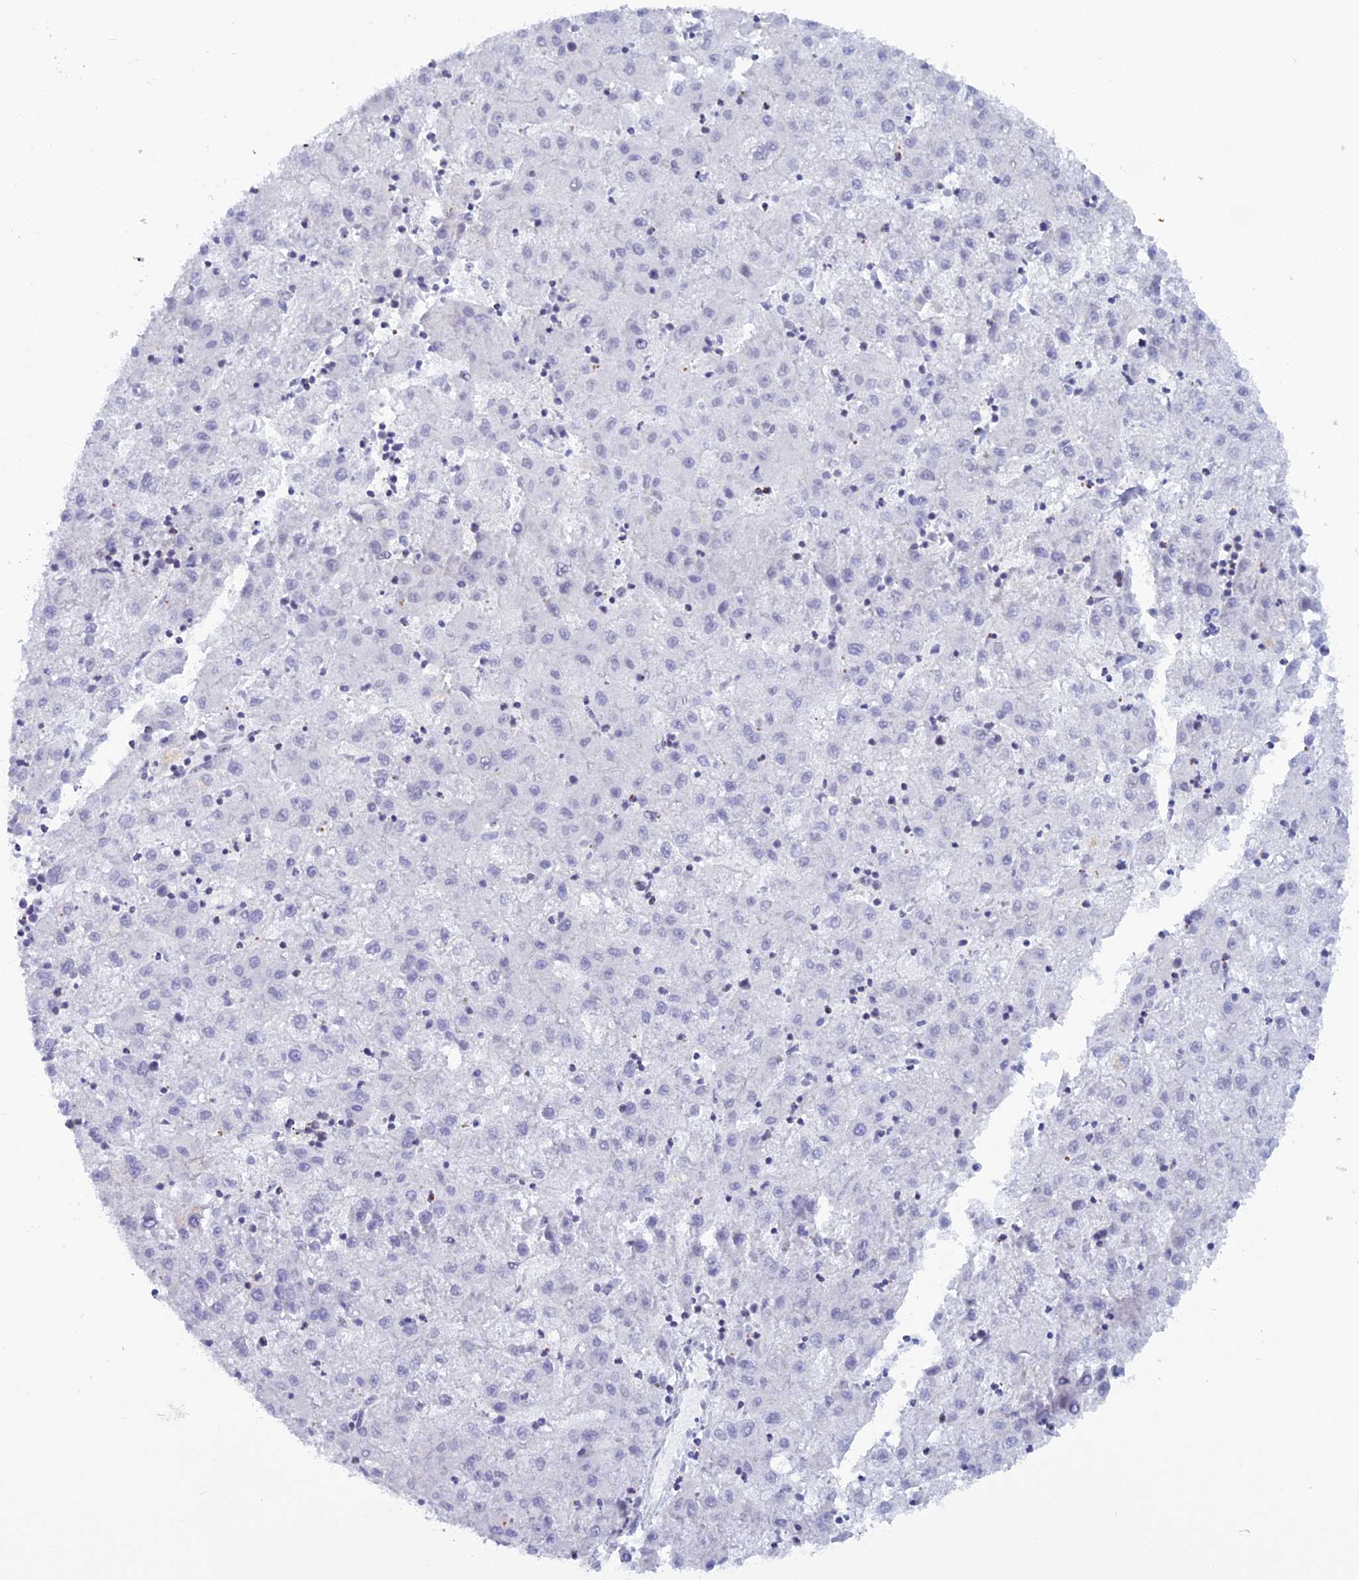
{"staining": {"intensity": "negative", "quantity": "none", "location": "none"}, "tissue": "liver cancer", "cell_type": "Tumor cells", "image_type": "cancer", "snomed": [{"axis": "morphology", "description": "Carcinoma, Hepatocellular, NOS"}, {"axis": "topography", "description": "Liver"}], "caption": "Protein analysis of liver cancer (hepatocellular carcinoma) displays no significant expression in tumor cells.", "gene": "NOL4L", "patient": {"sex": "male", "age": 72}}